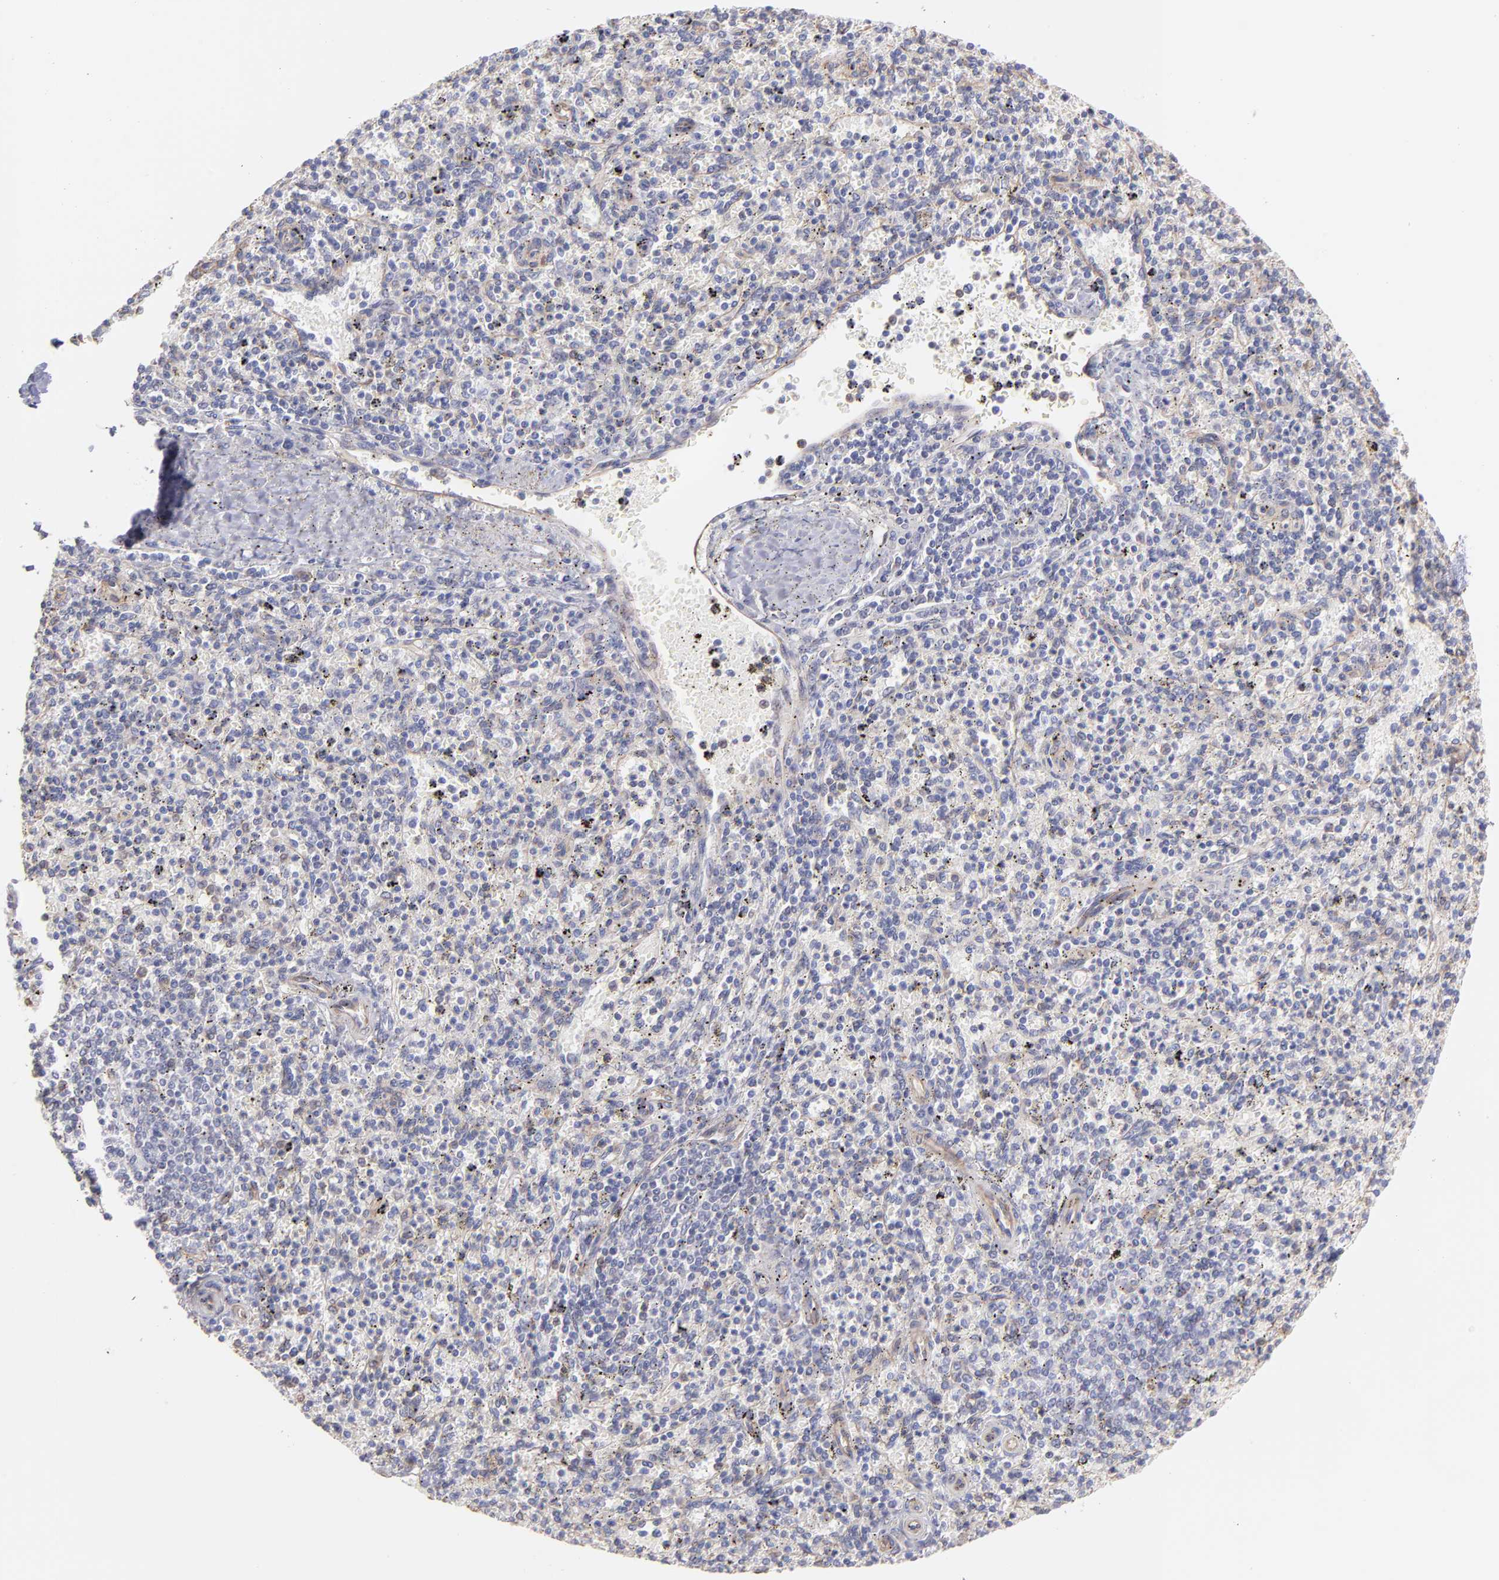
{"staining": {"intensity": "negative", "quantity": "none", "location": "none"}, "tissue": "spleen", "cell_type": "Cells in red pulp", "image_type": "normal", "snomed": [{"axis": "morphology", "description": "Normal tissue, NOS"}, {"axis": "topography", "description": "Spleen"}], "caption": "IHC histopathology image of unremarkable spleen stained for a protein (brown), which shows no staining in cells in red pulp.", "gene": "PLEC", "patient": {"sex": "male", "age": 72}}